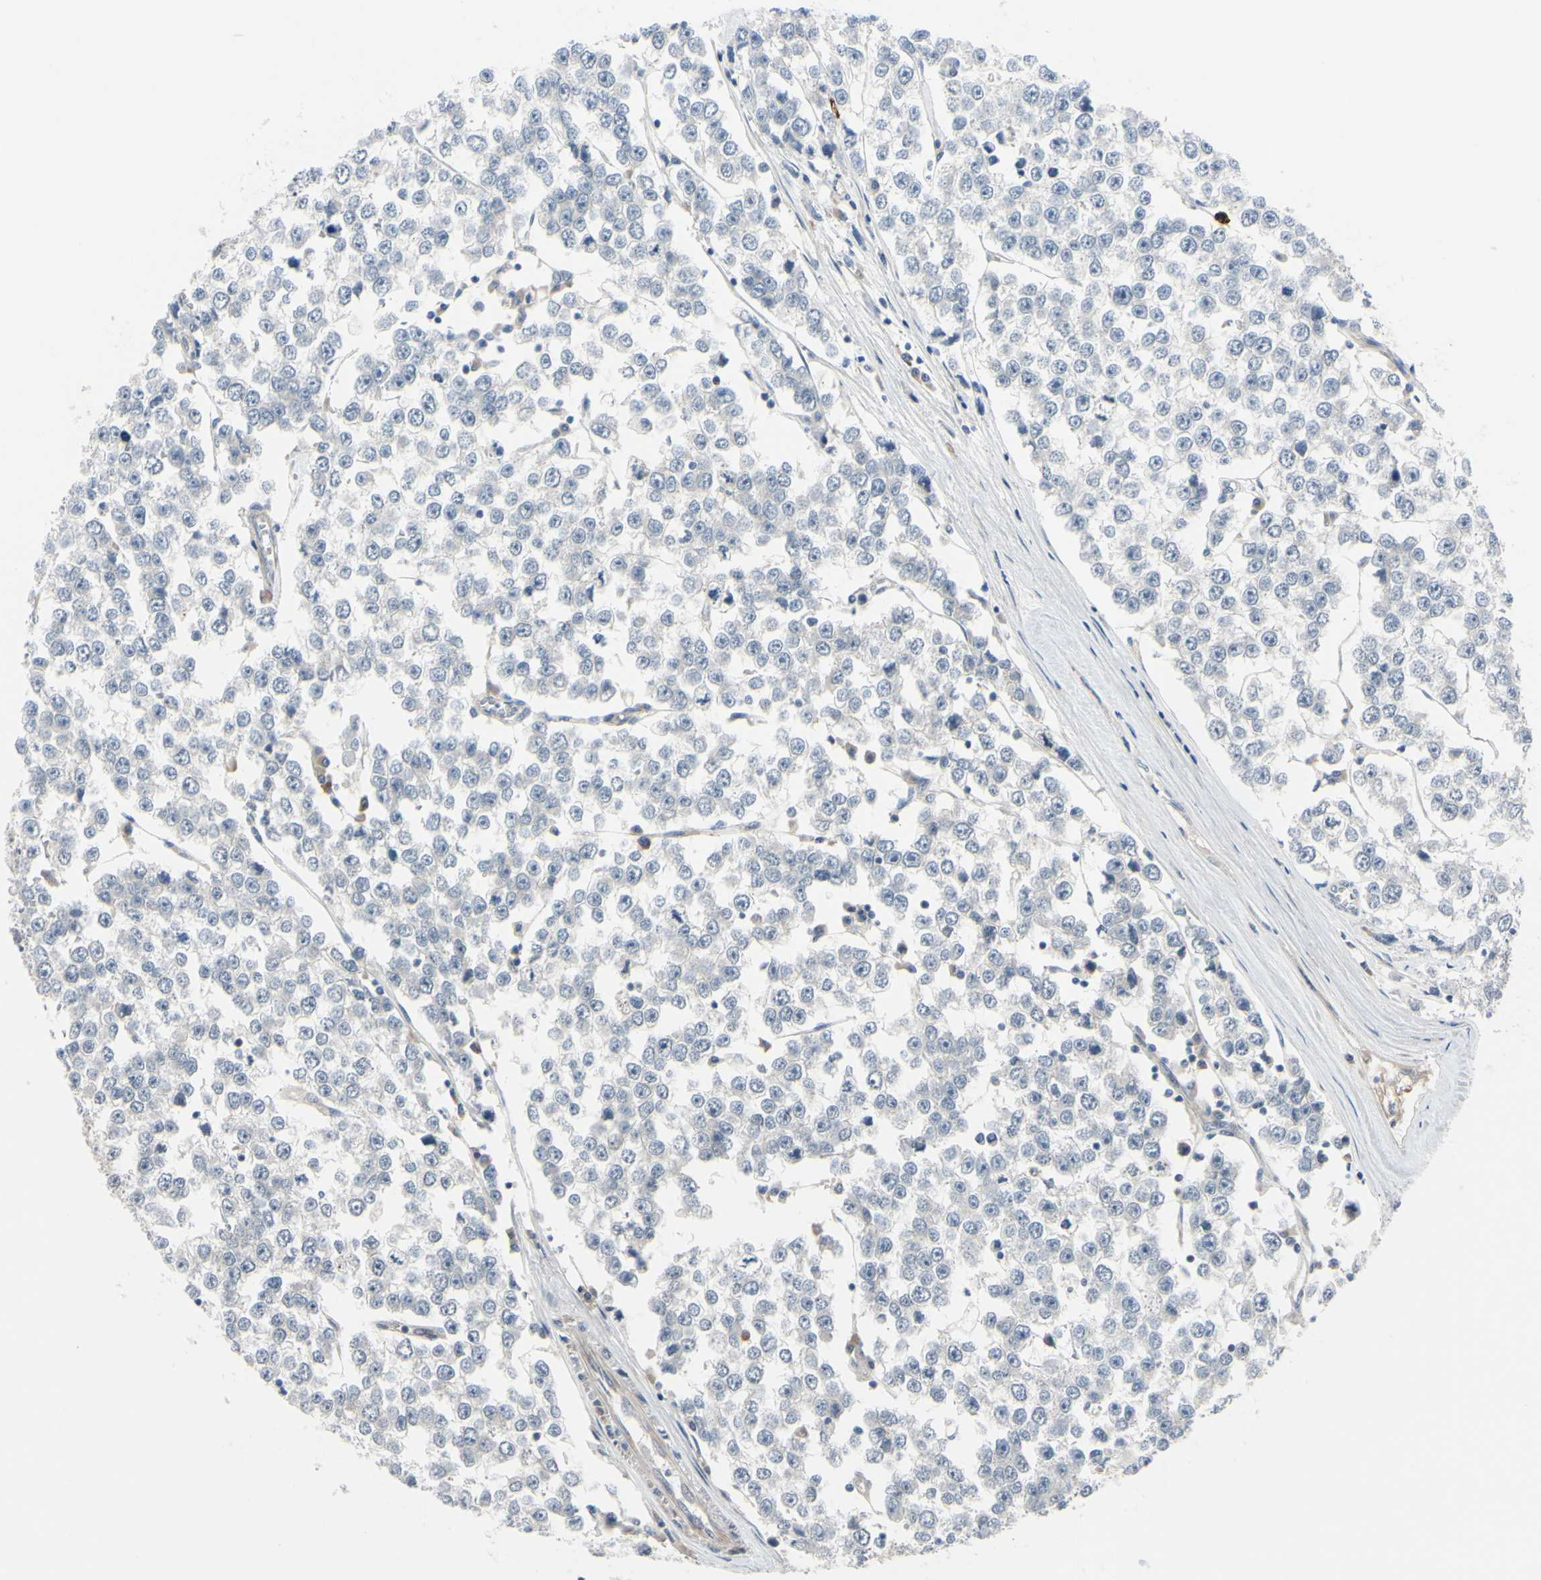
{"staining": {"intensity": "negative", "quantity": "none", "location": "none"}, "tissue": "testis cancer", "cell_type": "Tumor cells", "image_type": "cancer", "snomed": [{"axis": "morphology", "description": "Seminoma, NOS"}, {"axis": "morphology", "description": "Carcinoma, Embryonal, NOS"}, {"axis": "topography", "description": "Testis"}], "caption": "DAB immunohistochemical staining of seminoma (testis) displays no significant expression in tumor cells.", "gene": "COMMD9", "patient": {"sex": "male", "age": 52}}